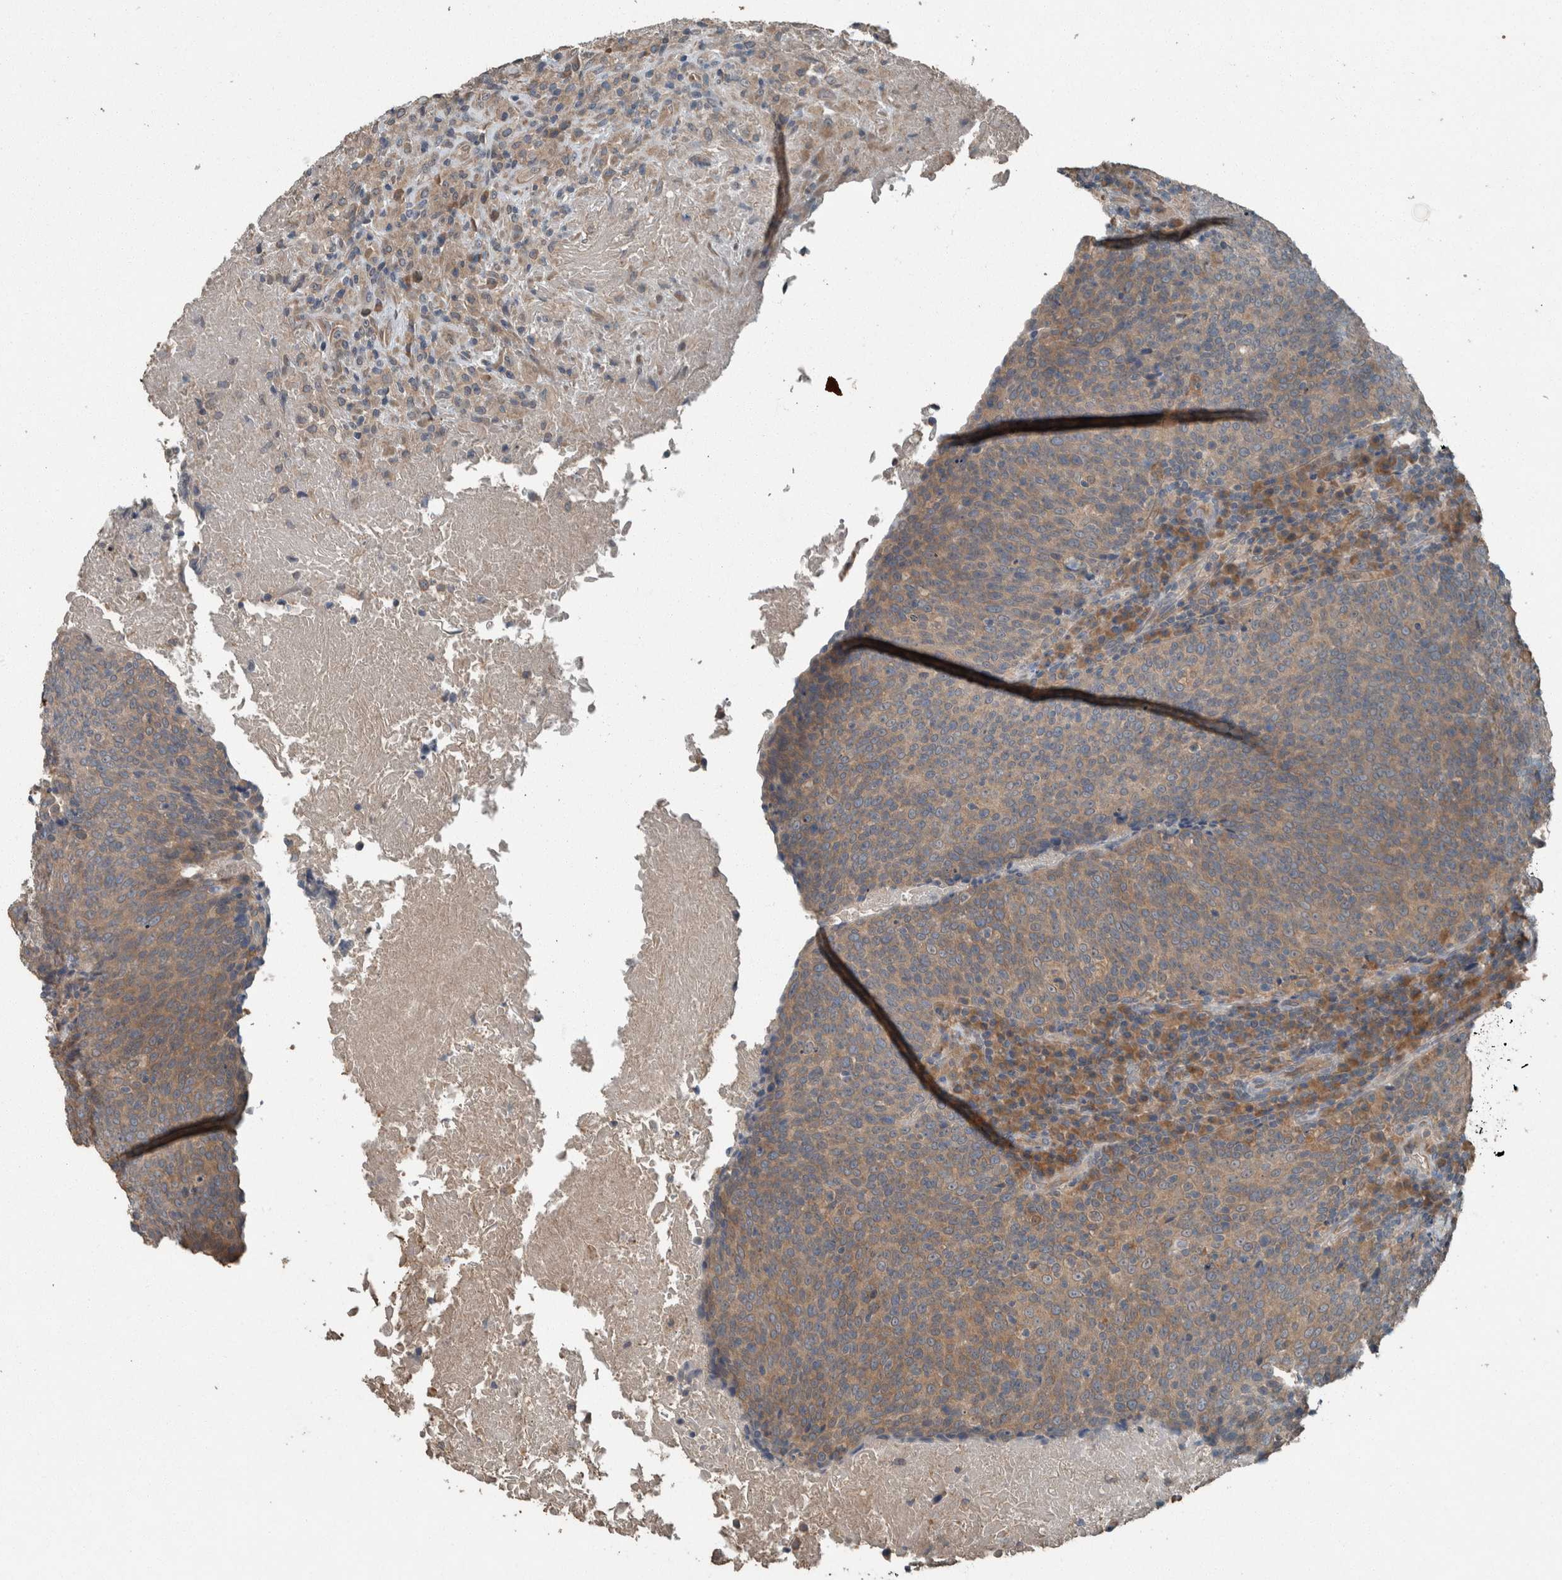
{"staining": {"intensity": "weak", "quantity": ">75%", "location": "cytoplasmic/membranous"}, "tissue": "head and neck cancer", "cell_type": "Tumor cells", "image_type": "cancer", "snomed": [{"axis": "morphology", "description": "Squamous cell carcinoma, NOS"}, {"axis": "morphology", "description": "Squamous cell carcinoma, metastatic, NOS"}, {"axis": "topography", "description": "Lymph node"}, {"axis": "topography", "description": "Head-Neck"}], "caption": "Human squamous cell carcinoma (head and neck) stained for a protein (brown) exhibits weak cytoplasmic/membranous positive positivity in approximately >75% of tumor cells.", "gene": "KNTC1", "patient": {"sex": "male", "age": 62}}